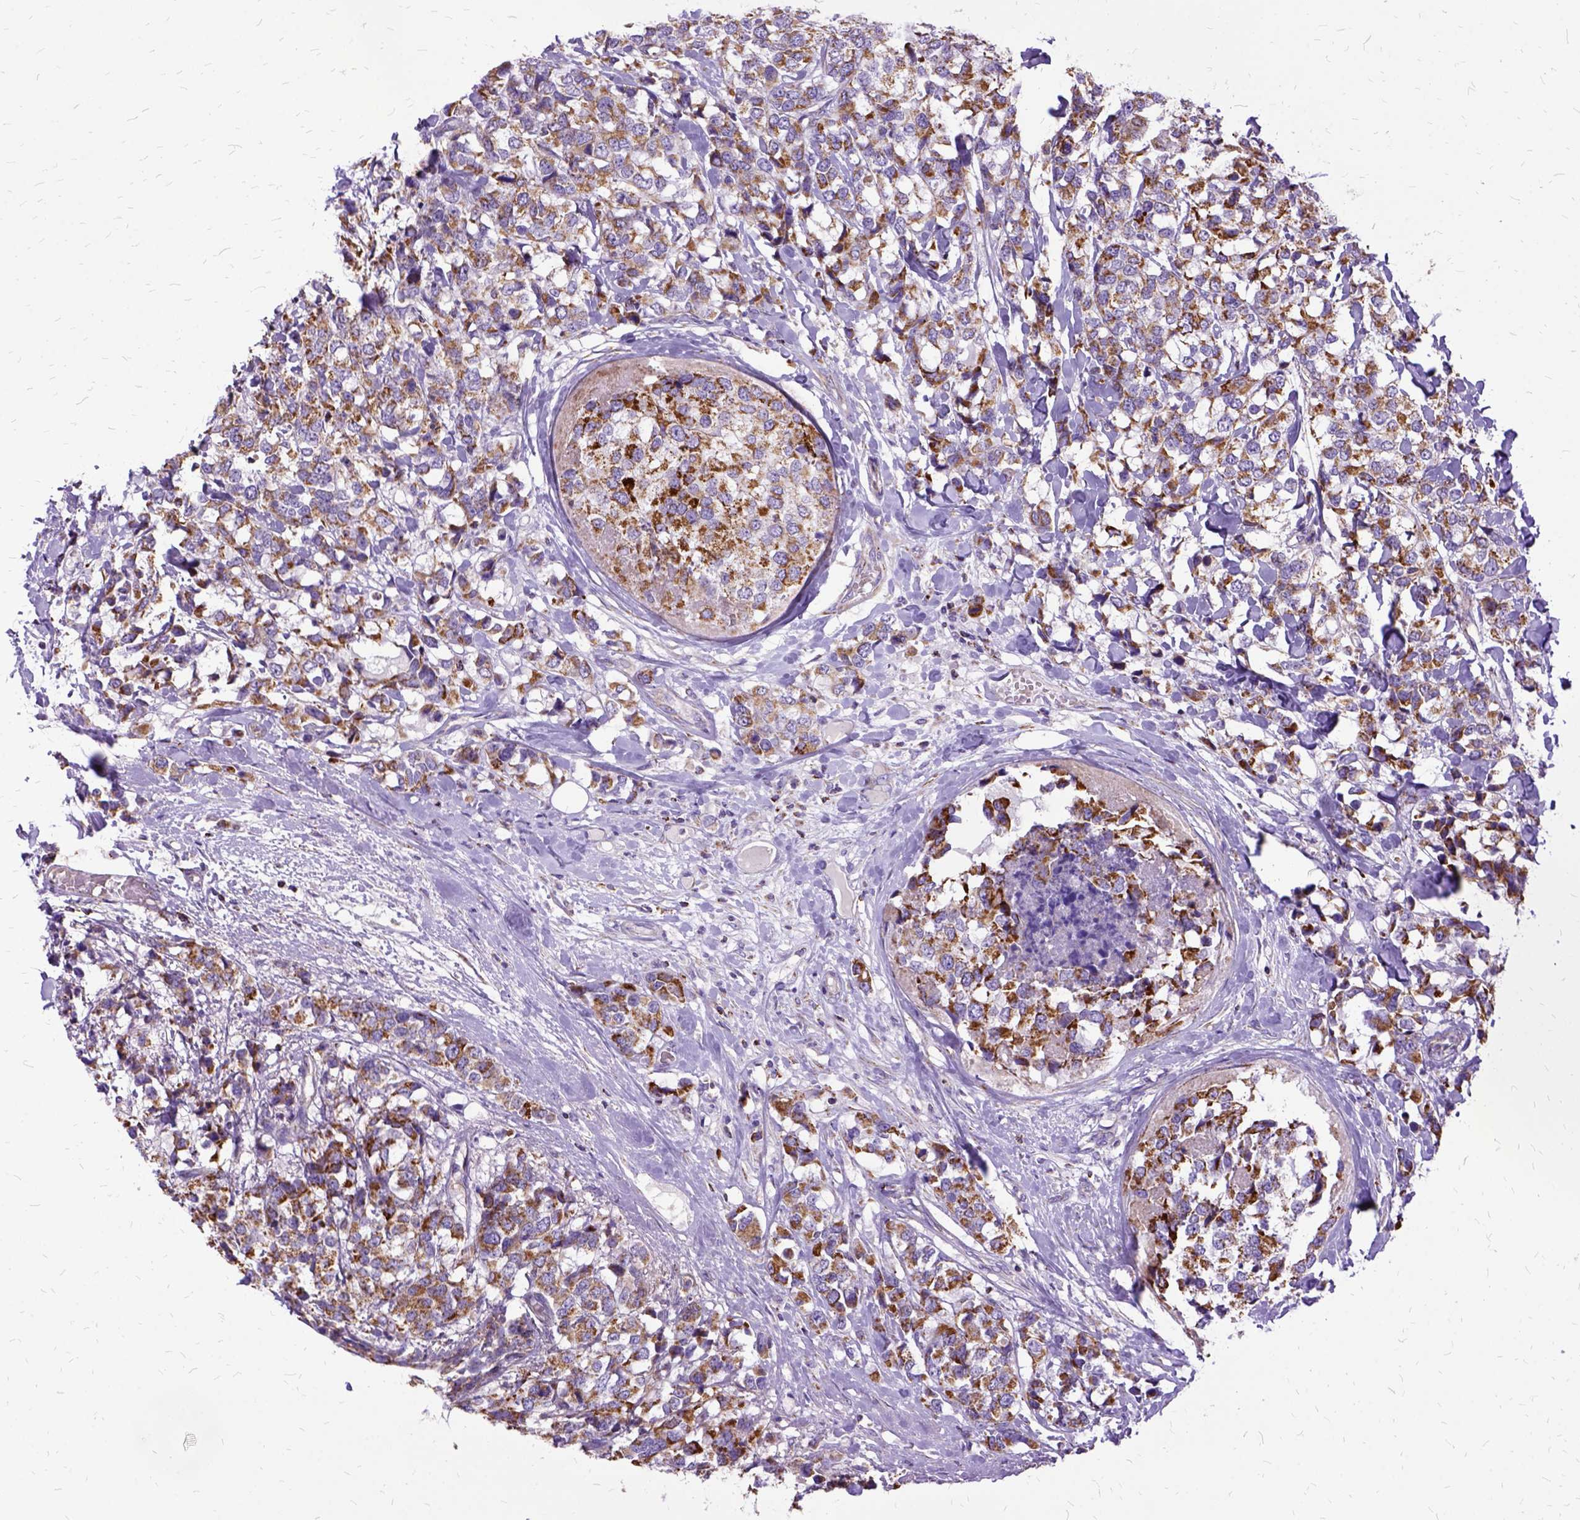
{"staining": {"intensity": "strong", "quantity": ">75%", "location": "cytoplasmic/membranous"}, "tissue": "breast cancer", "cell_type": "Tumor cells", "image_type": "cancer", "snomed": [{"axis": "morphology", "description": "Lobular carcinoma"}, {"axis": "topography", "description": "Breast"}], "caption": "Immunohistochemistry (IHC) (DAB (3,3'-diaminobenzidine)) staining of human breast cancer (lobular carcinoma) shows strong cytoplasmic/membranous protein staining in about >75% of tumor cells. Nuclei are stained in blue.", "gene": "OXCT1", "patient": {"sex": "female", "age": 59}}